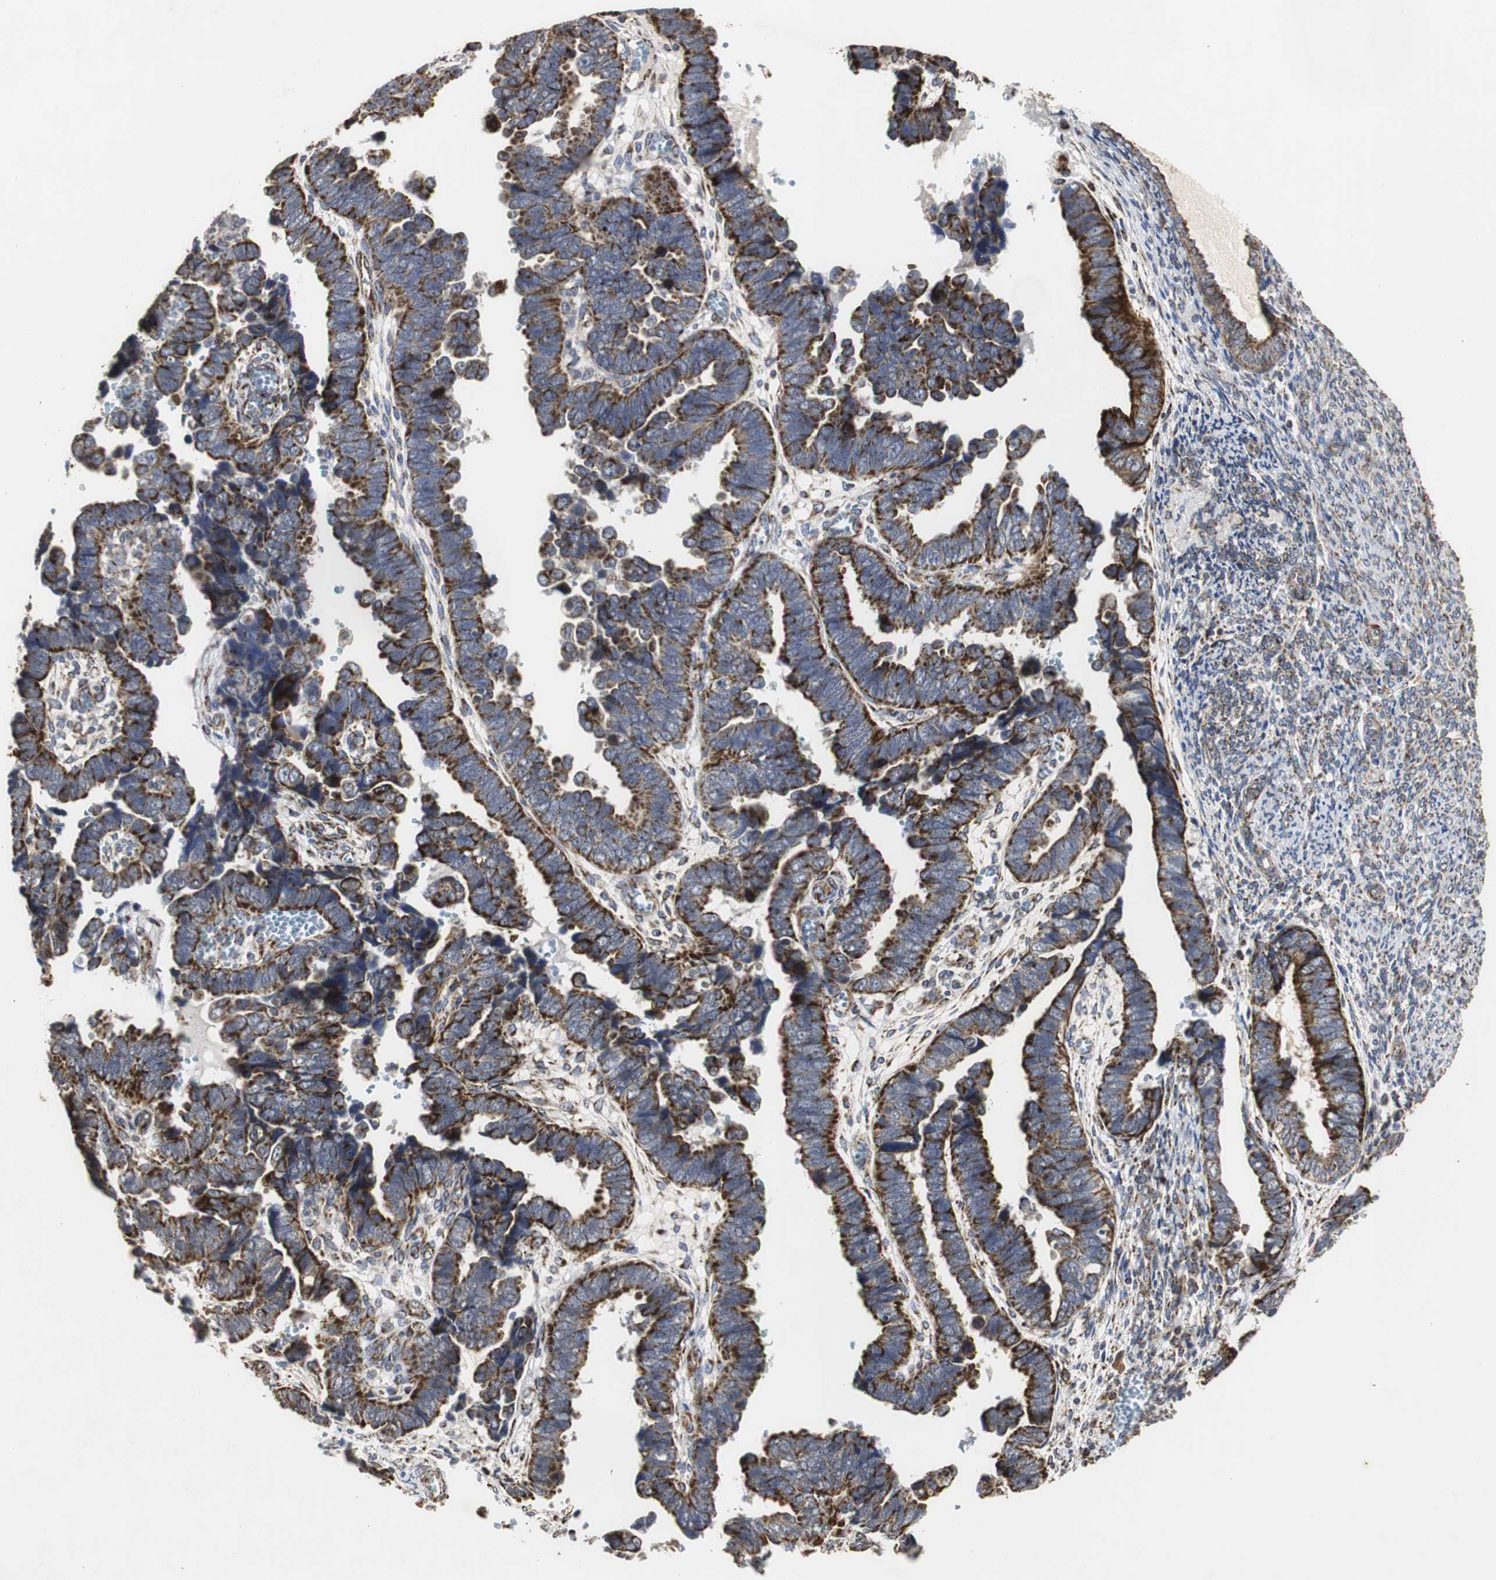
{"staining": {"intensity": "strong", "quantity": ">75%", "location": "cytoplasmic/membranous"}, "tissue": "endometrial cancer", "cell_type": "Tumor cells", "image_type": "cancer", "snomed": [{"axis": "morphology", "description": "Adenocarcinoma, NOS"}, {"axis": "topography", "description": "Endometrium"}], "caption": "Protein expression analysis of endometrial cancer exhibits strong cytoplasmic/membranous positivity in about >75% of tumor cells. (Brightfield microscopy of DAB IHC at high magnification).", "gene": "HSD17B10", "patient": {"sex": "female", "age": 75}}